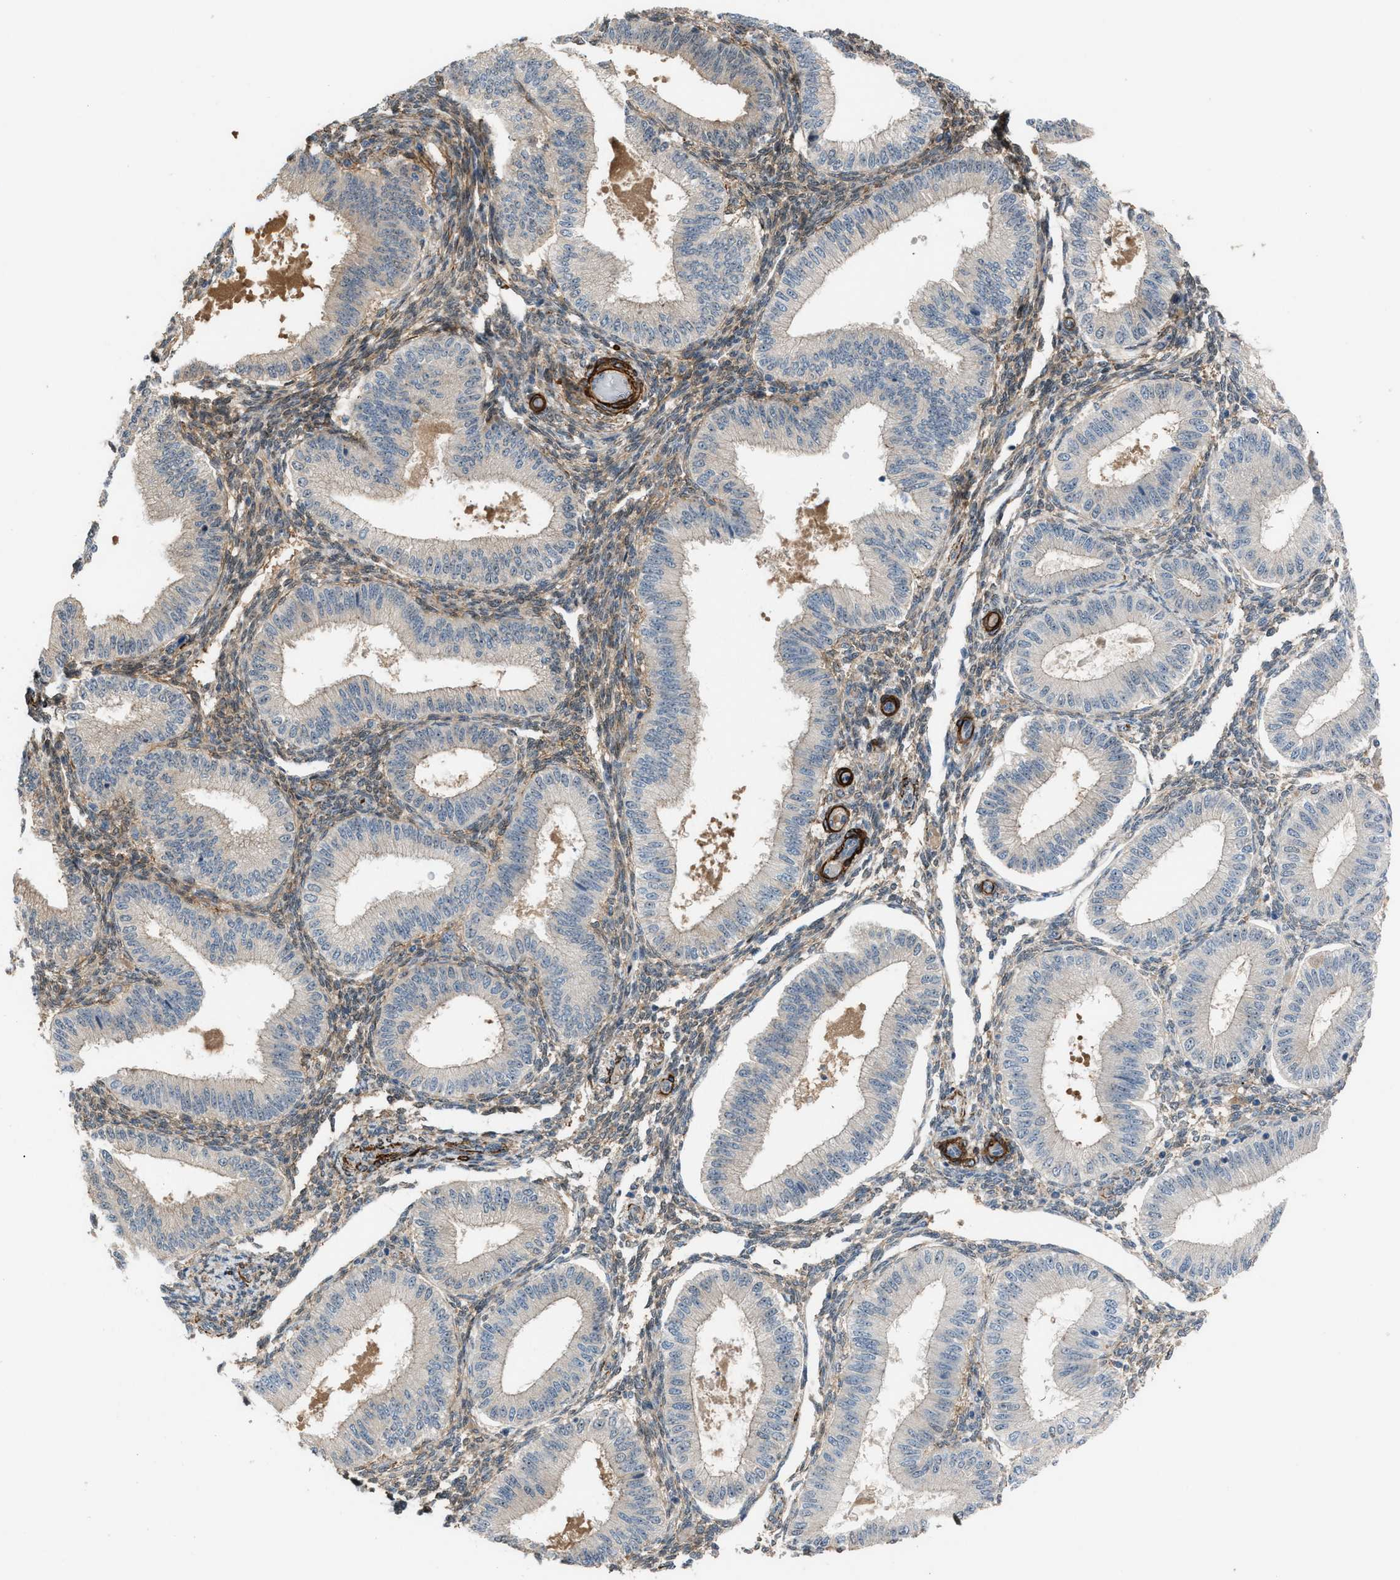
{"staining": {"intensity": "moderate", "quantity": ">75%", "location": "cytoplasmic/membranous"}, "tissue": "endometrium", "cell_type": "Cells in endometrial stroma", "image_type": "normal", "snomed": [{"axis": "morphology", "description": "Normal tissue, NOS"}, {"axis": "topography", "description": "Endometrium"}], "caption": "Immunohistochemical staining of benign human endometrium displays medium levels of moderate cytoplasmic/membranous staining in approximately >75% of cells in endometrial stroma.", "gene": "NQO2", "patient": {"sex": "female", "age": 39}}